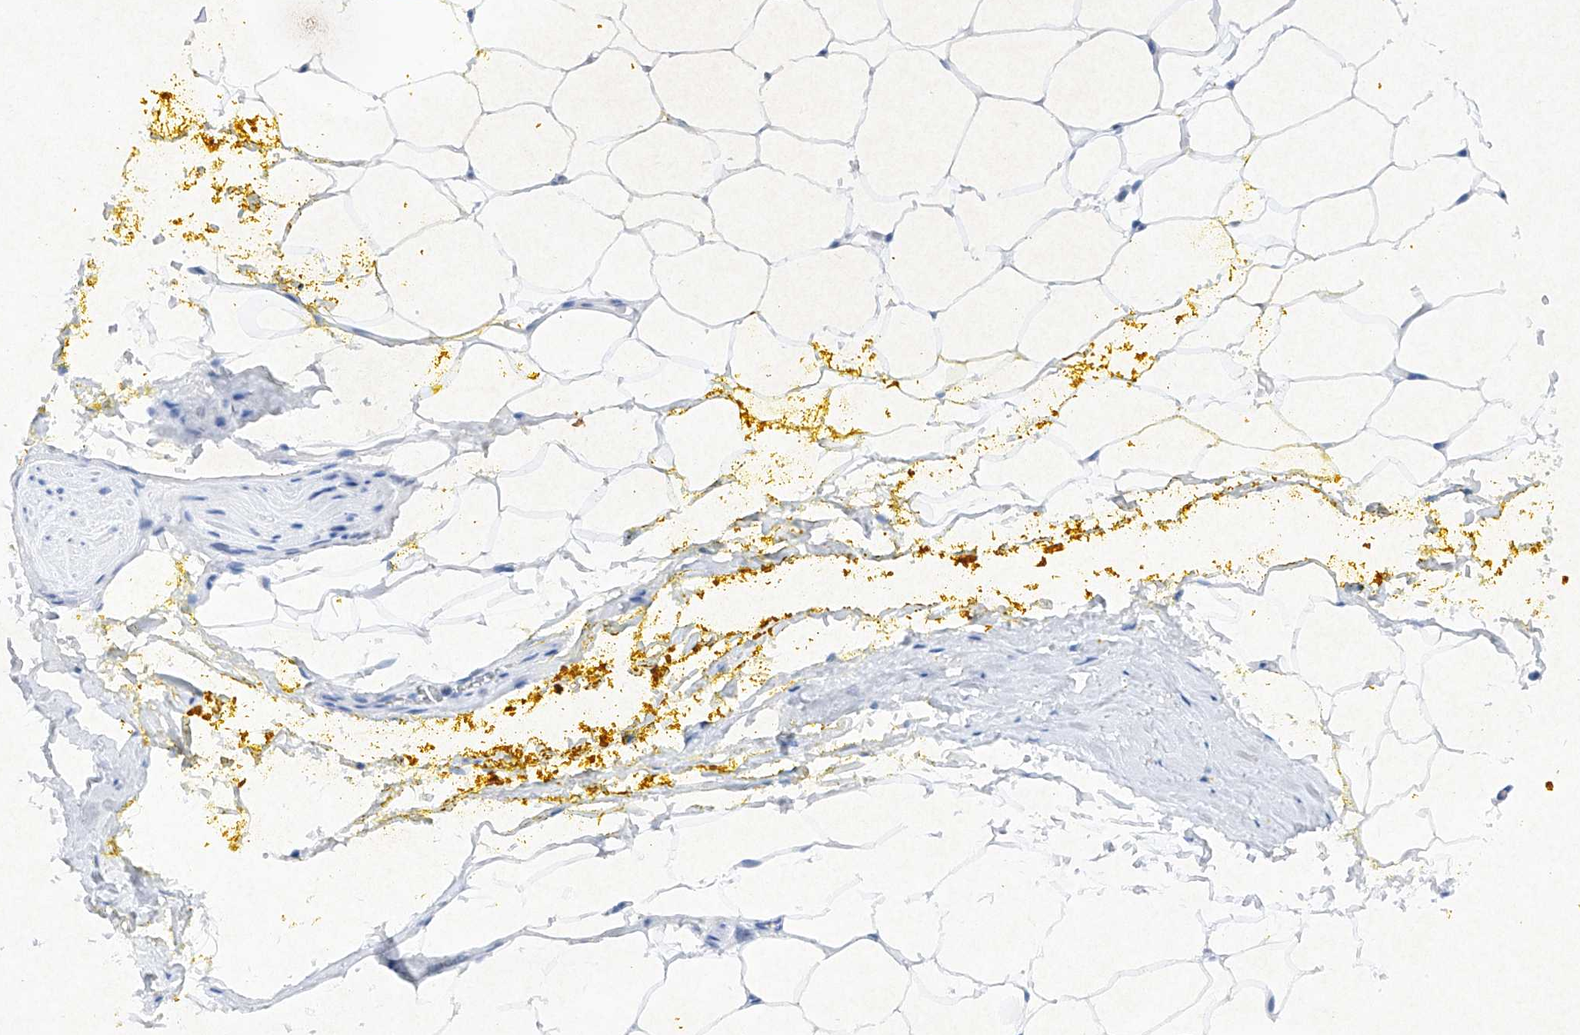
{"staining": {"intensity": "negative", "quantity": "none", "location": "none"}, "tissue": "adipose tissue", "cell_type": "Adipocytes", "image_type": "normal", "snomed": [{"axis": "morphology", "description": "Normal tissue, NOS"}, {"axis": "morphology", "description": "Adenocarcinoma, Low grade"}, {"axis": "topography", "description": "Prostate"}, {"axis": "topography", "description": "Peripheral nerve tissue"}], "caption": "Immunohistochemistry (IHC) of unremarkable human adipose tissue demonstrates no positivity in adipocytes. The staining is performed using DAB (3,3'-diaminobenzidine) brown chromogen with nuclei counter-stained in using hematoxylin.", "gene": "BARX2", "patient": {"sex": "male", "age": 63}}